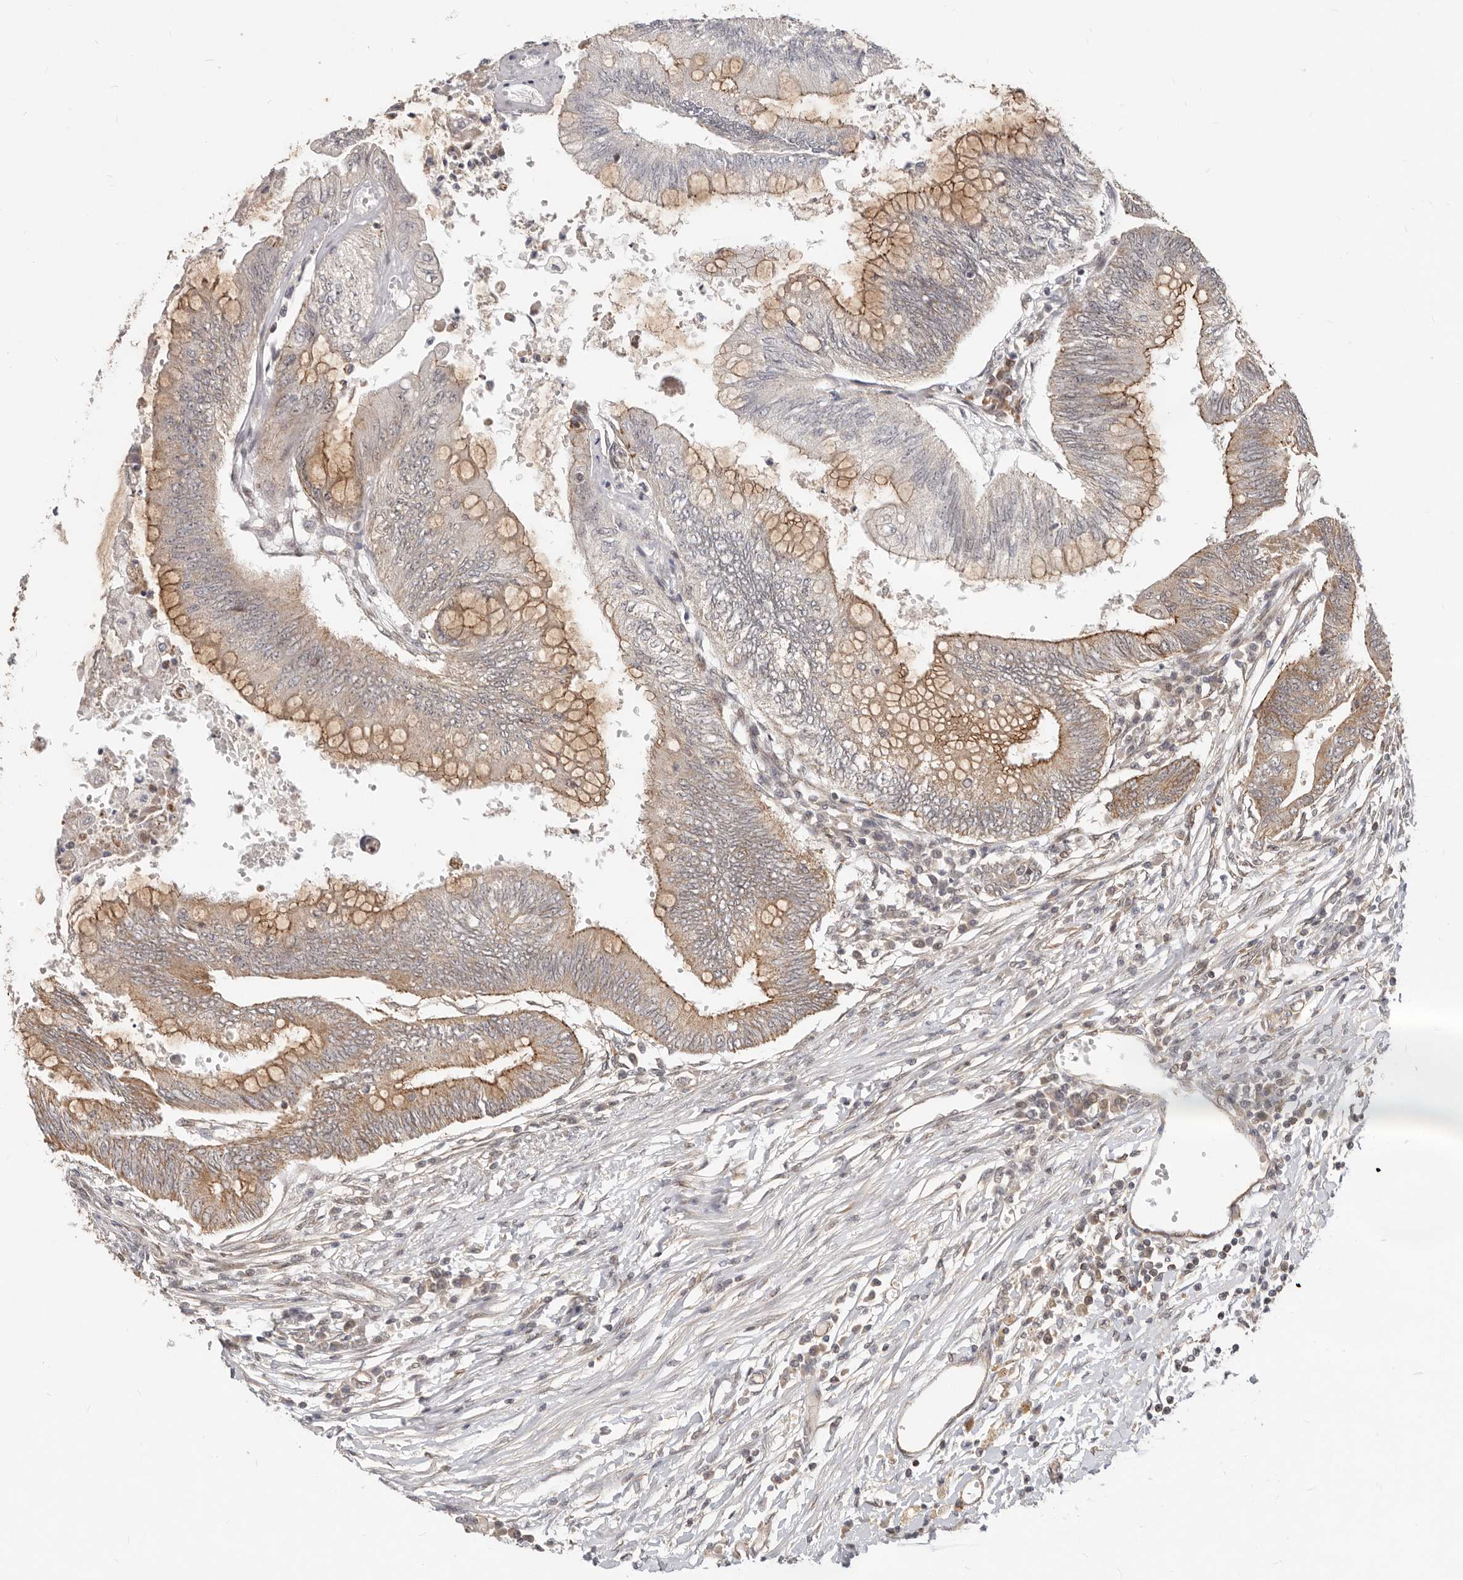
{"staining": {"intensity": "moderate", "quantity": "25%-75%", "location": "cytoplasmic/membranous"}, "tissue": "colorectal cancer", "cell_type": "Tumor cells", "image_type": "cancer", "snomed": [{"axis": "morphology", "description": "Adenoma, NOS"}, {"axis": "morphology", "description": "Adenocarcinoma, NOS"}, {"axis": "topography", "description": "Colon"}], "caption": "A photomicrograph showing moderate cytoplasmic/membranous staining in about 25%-75% of tumor cells in colorectal cancer, as visualized by brown immunohistochemical staining.", "gene": "USP49", "patient": {"sex": "male", "age": 79}}